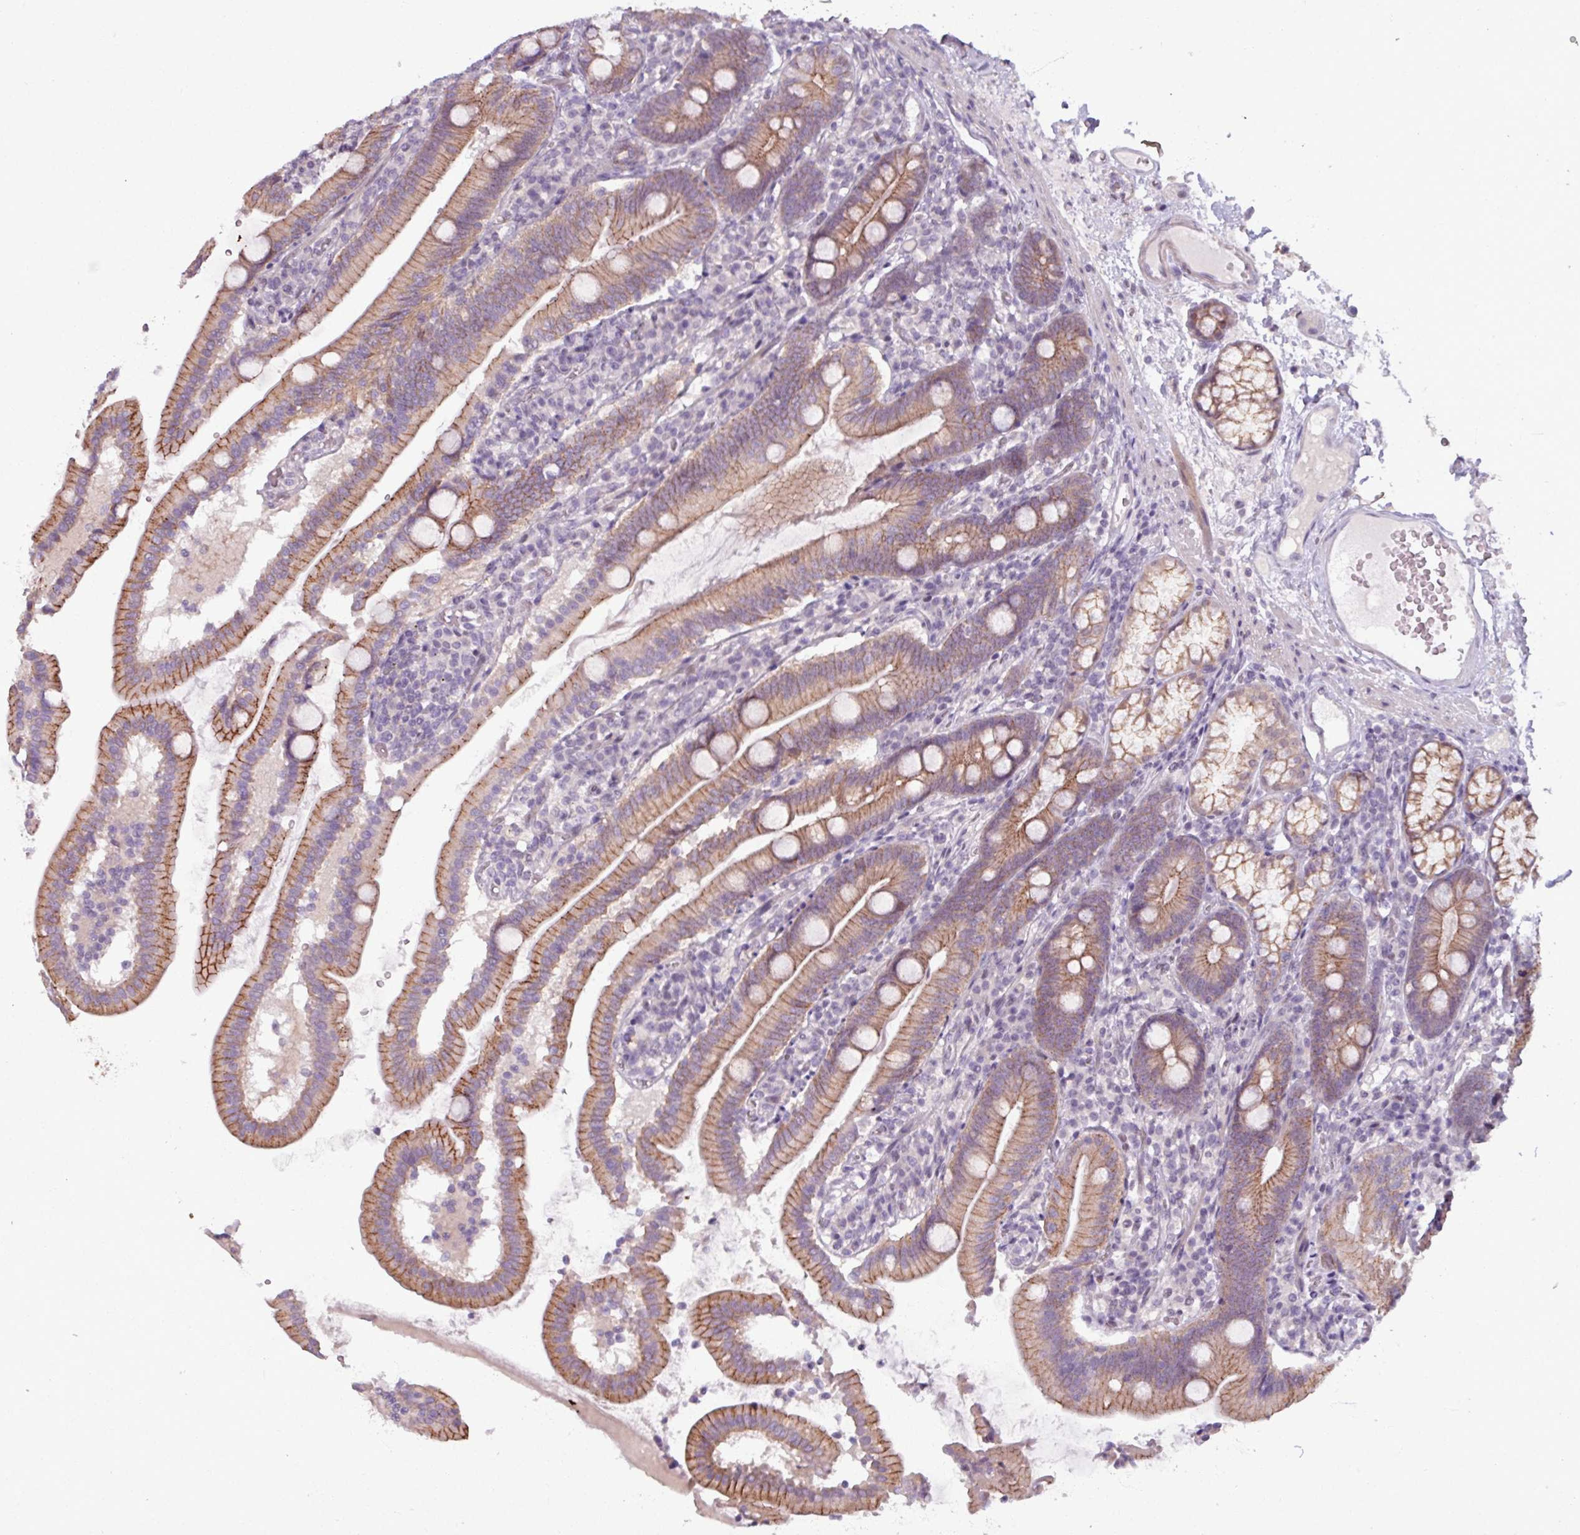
{"staining": {"intensity": "moderate", "quantity": ">75%", "location": "cytoplasmic/membranous"}, "tissue": "duodenum", "cell_type": "Glandular cells", "image_type": "normal", "snomed": [{"axis": "morphology", "description": "Normal tissue, NOS"}, {"axis": "topography", "description": "Duodenum"}], "caption": "About >75% of glandular cells in unremarkable duodenum reveal moderate cytoplasmic/membranous protein expression as visualized by brown immunohistochemical staining.", "gene": "PNMA6A", "patient": {"sex": "female", "age": 67}}